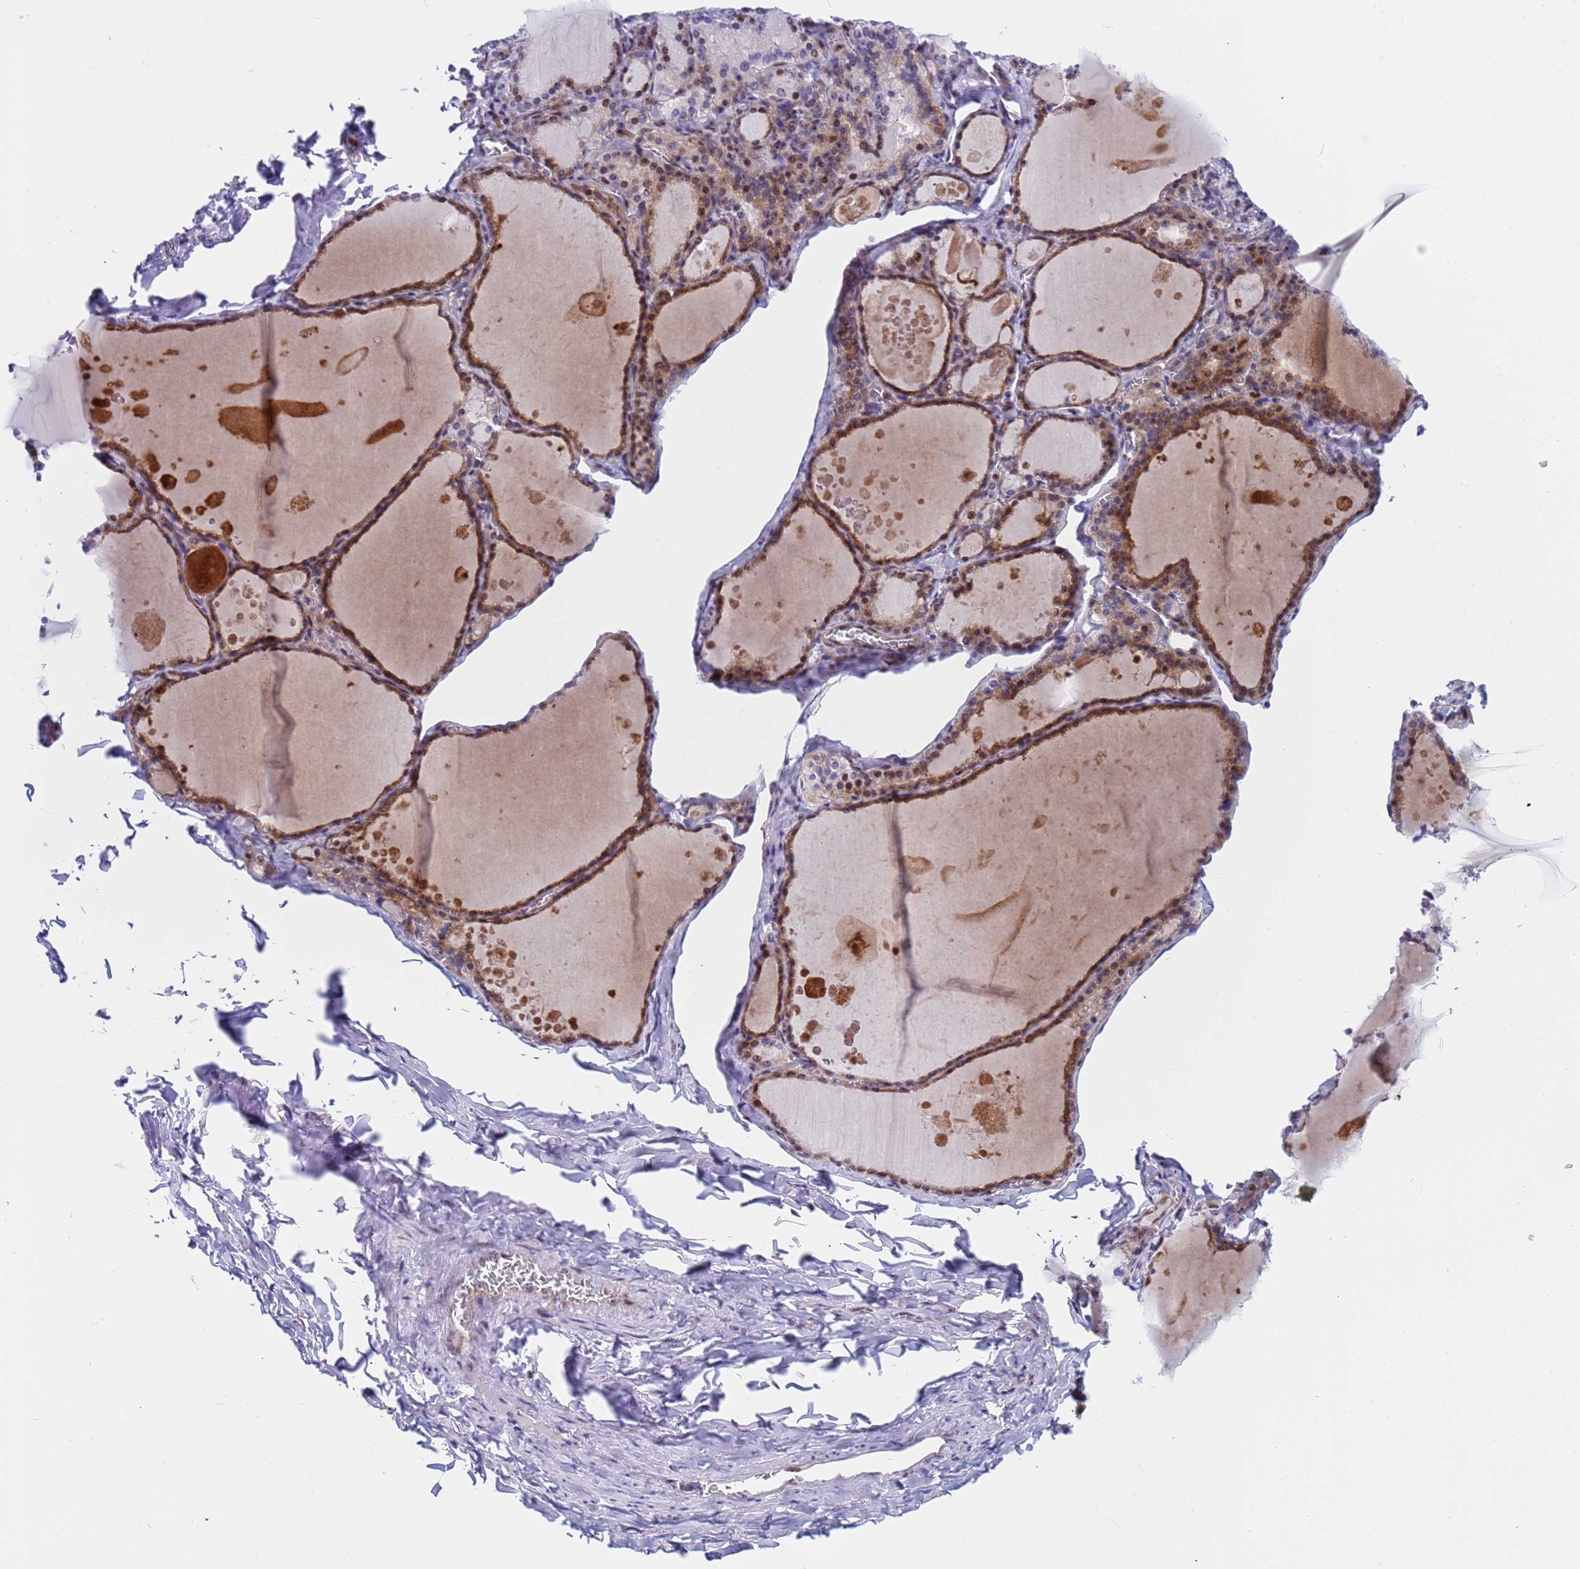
{"staining": {"intensity": "moderate", "quantity": ">75%", "location": "cytoplasmic/membranous,nuclear"}, "tissue": "thyroid gland", "cell_type": "Glandular cells", "image_type": "normal", "snomed": [{"axis": "morphology", "description": "Normal tissue, NOS"}, {"axis": "topography", "description": "Thyroid gland"}], "caption": "Human thyroid gland stained for a protein (brown) demonstrates moderate cytoplasmic/membranous,nuclear positive positivity in approximately >75% of glandular cells.", "gene": "POP5", "patient": {"sex": "male", "age": 56}}